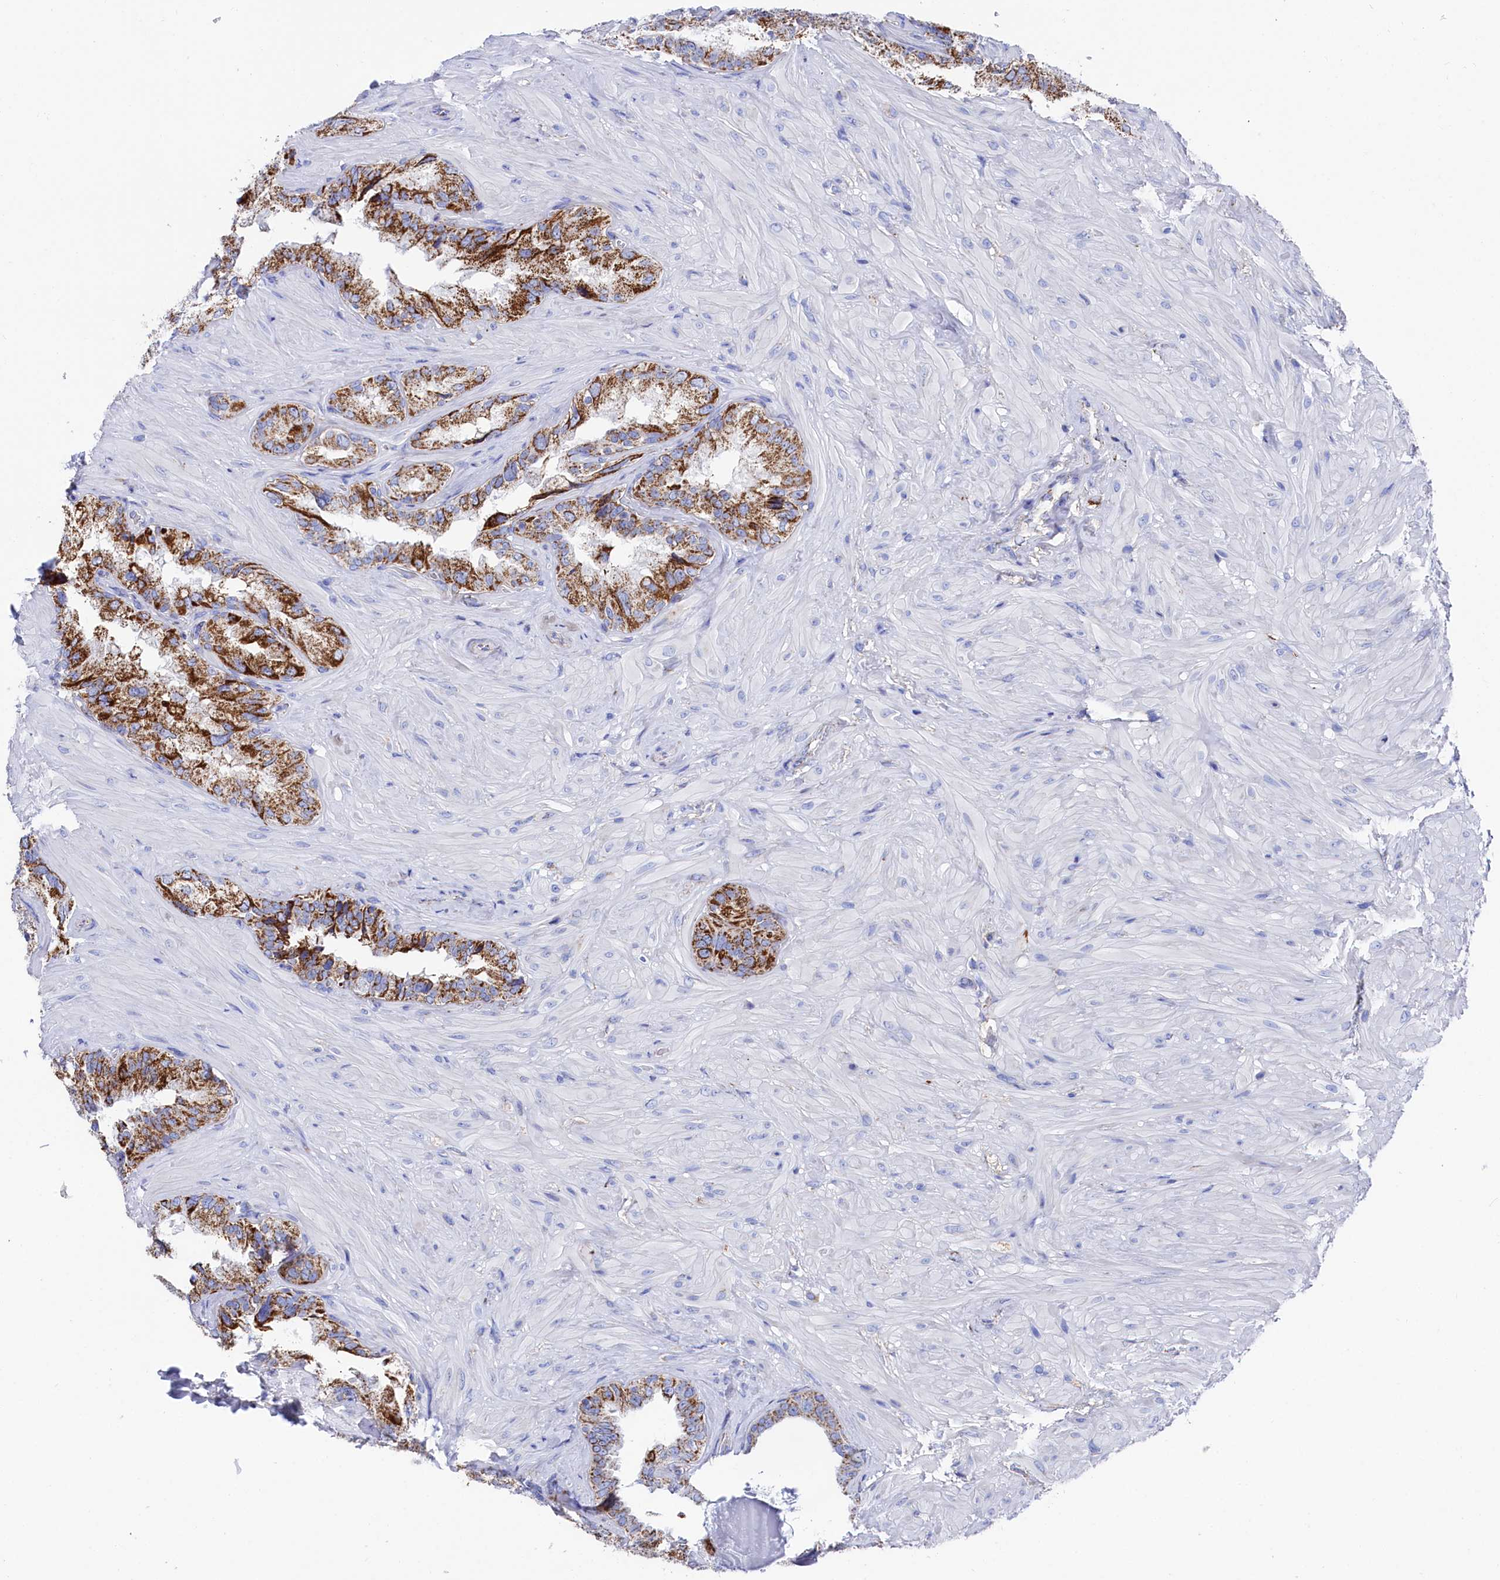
{"staining": {"intensity": "strong", "quantity": ">75%", "location": "cytoplasmic/membranous"}, "tissue": "seminal vesicle", "cell_type": "Glandular cells", "image_type": "normal", "snomed": [{"axis": "morphology", "description": "Normal tissue, NOS"}, {"axis": "topography", "description": "Seminal veicle"}, {"axis": "topography", "description": "Peripheral nerve tissue"}], "caption": "A brown stain labels strong cytoplasmic/membranous expression of a protein in glandular cells of benign human seminal vesicle. Ihc stains the protein of interest in brown and the nuclei are stained blue.", "gene": "MMAB", "patient": {"sex": "male", "age": 67}}